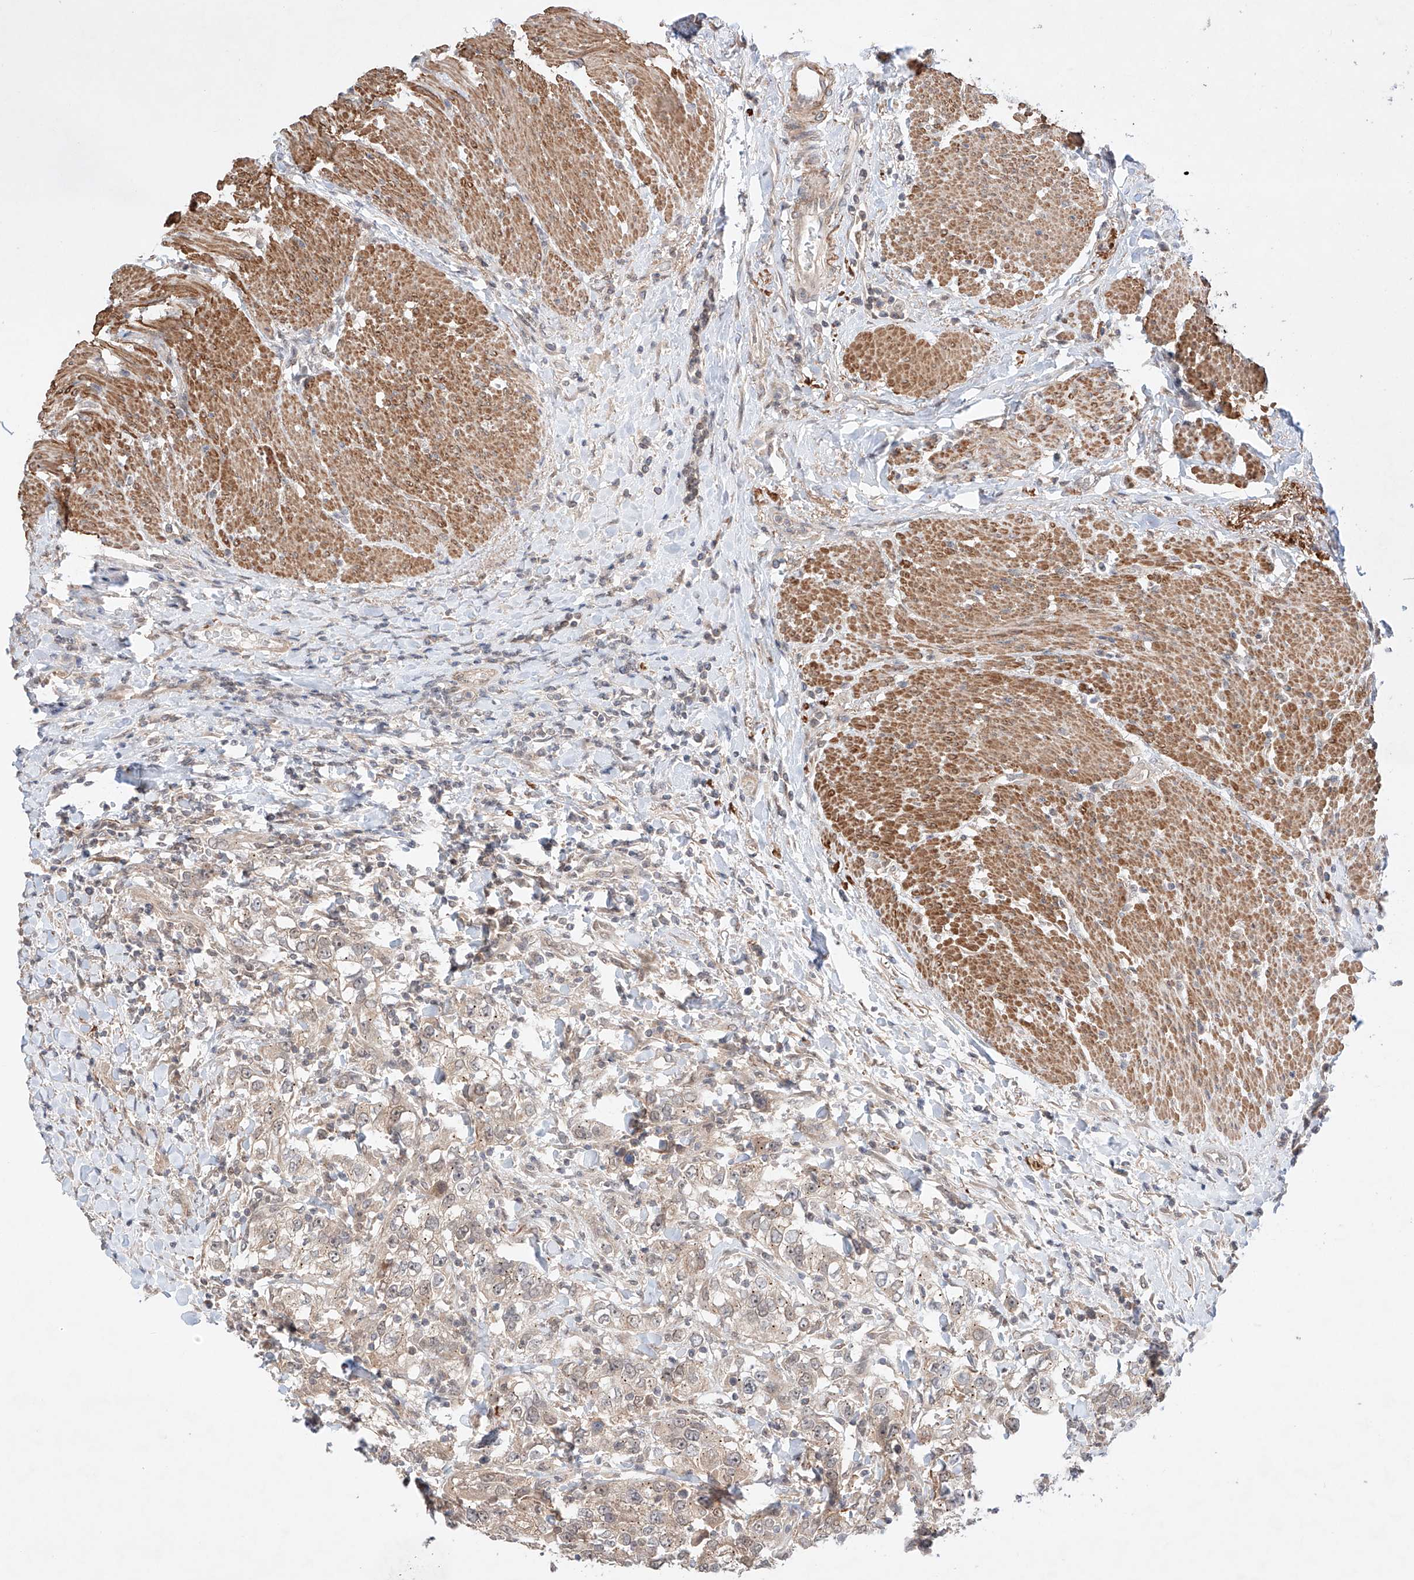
{"staining": {"intensity": "weak", "quantity": "25%-75%", "location": "cytoplasmic/membranous"}, "tissue": "urothelial cancer", "cell_type": "Tumor cells", "image_type": "cancer", "snomed": [{"axis": "morphology", "description": "Urothelial carcinoma, High grade"}, {"axis": "topography", "description": "Urinary bladder"}], "caption": "Protein staining demonstrates weak cytoplasmic/membranous positivity in about 25%-75% of tumor cells in urothelial carcinoma (high-grade). (Stains: DAB (3,3'-diaminobenzidine) in brown, nuclei in blue, Microscopy: brightfield microscopy at high magnification).", "gene": "TSR2", "patient": {"sex": "female", "age": 80}}